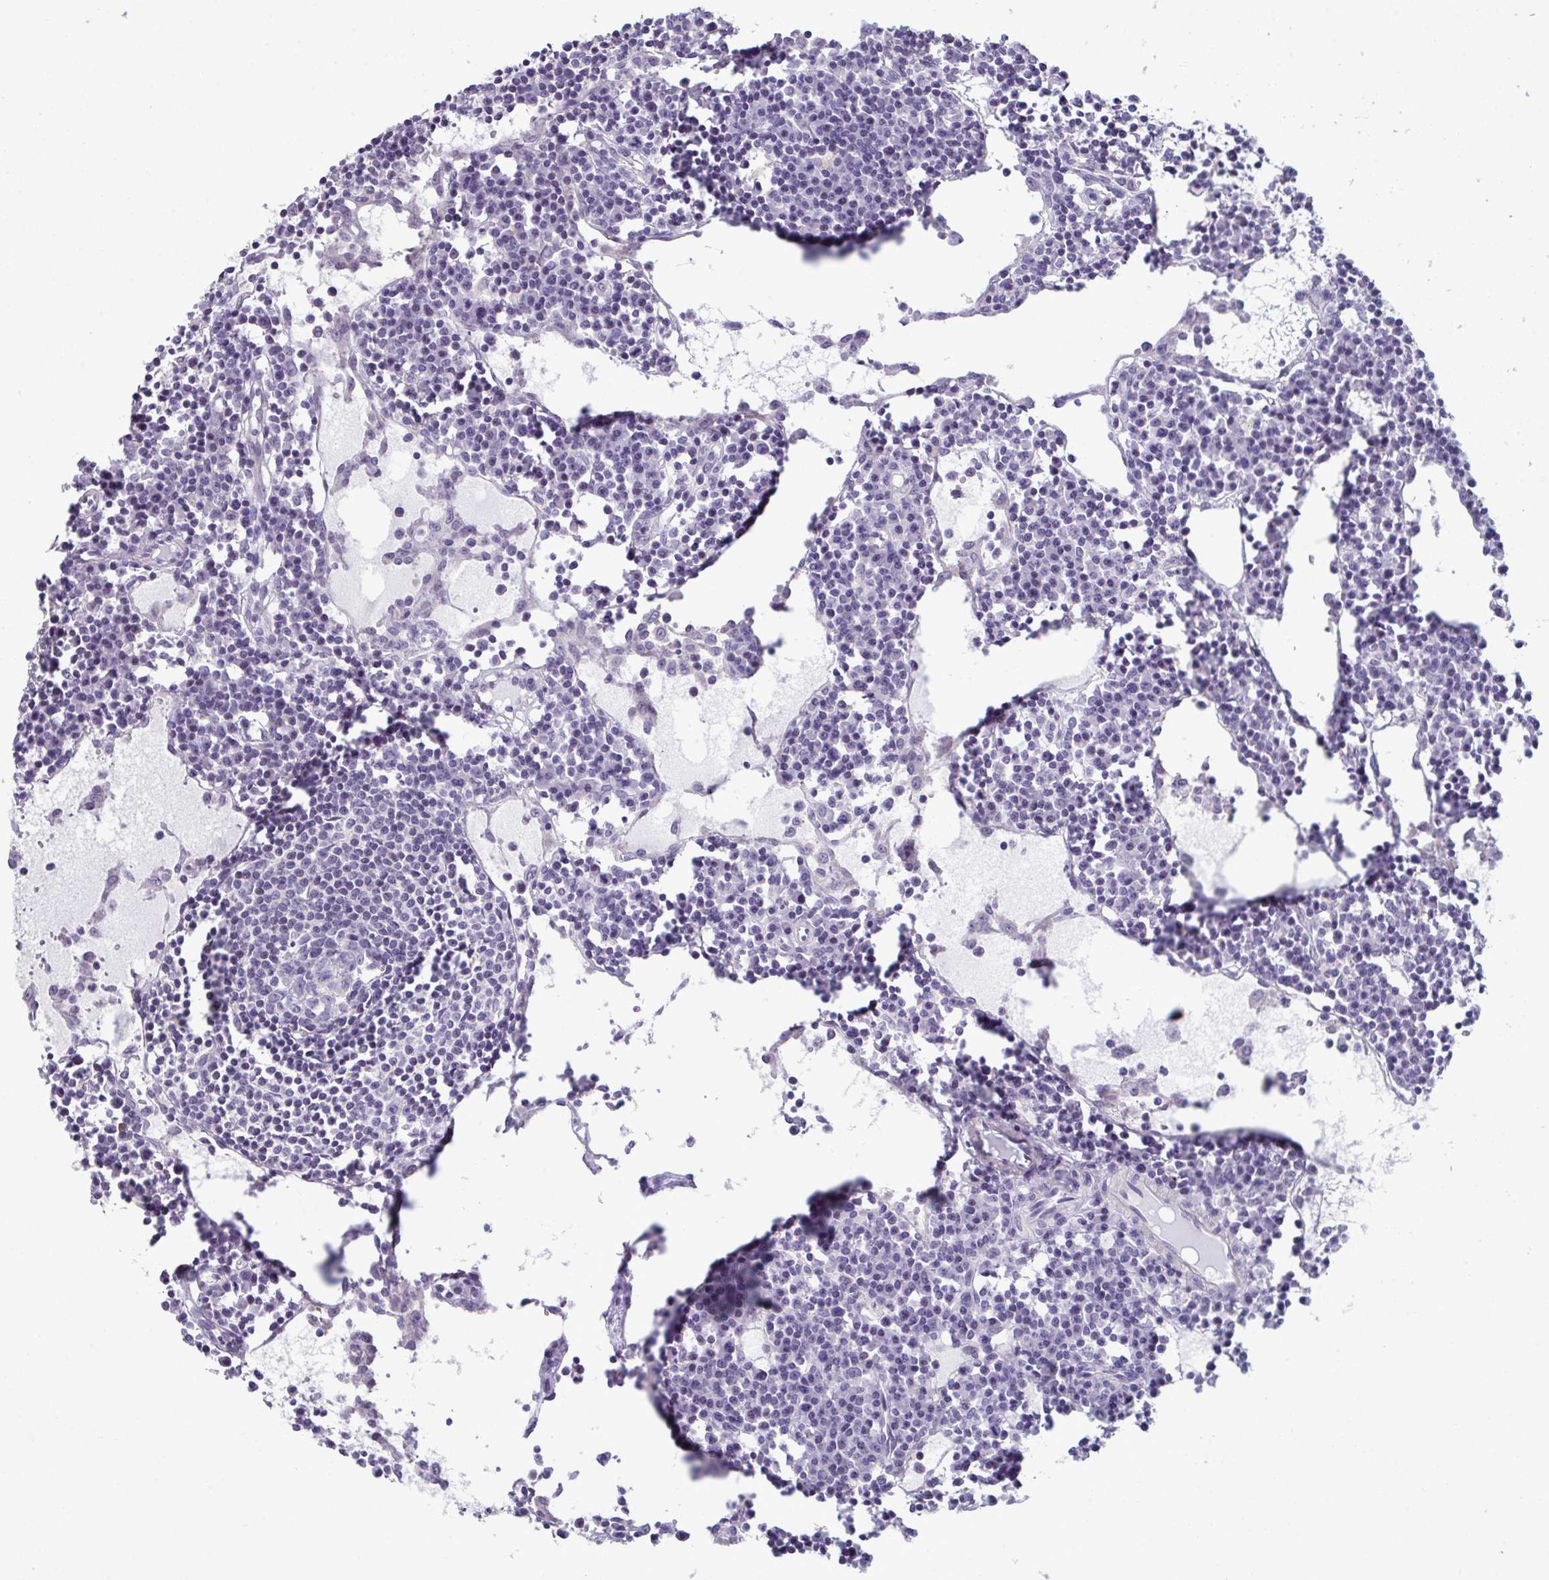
{"staining": {"intensity": "negative", "quantity": "none", "location": "none"}, "tissue": "lymph node", "cell_type": "Germinal center cells", "image_type": "normal", "snomed": [{"axis": "morphology", "description": "Normal tissue, NOS"}, {"axis": "topography", "description": "Lymph node"}], "caption": "IHC micrograph of benign human lymph node stained for a protein (brown), which reveals no staining in germinal center cells. Nuclei are stained in blue.", "gene": "ATP6V0D2", "patient": {"sex": "female", "age": 78}}